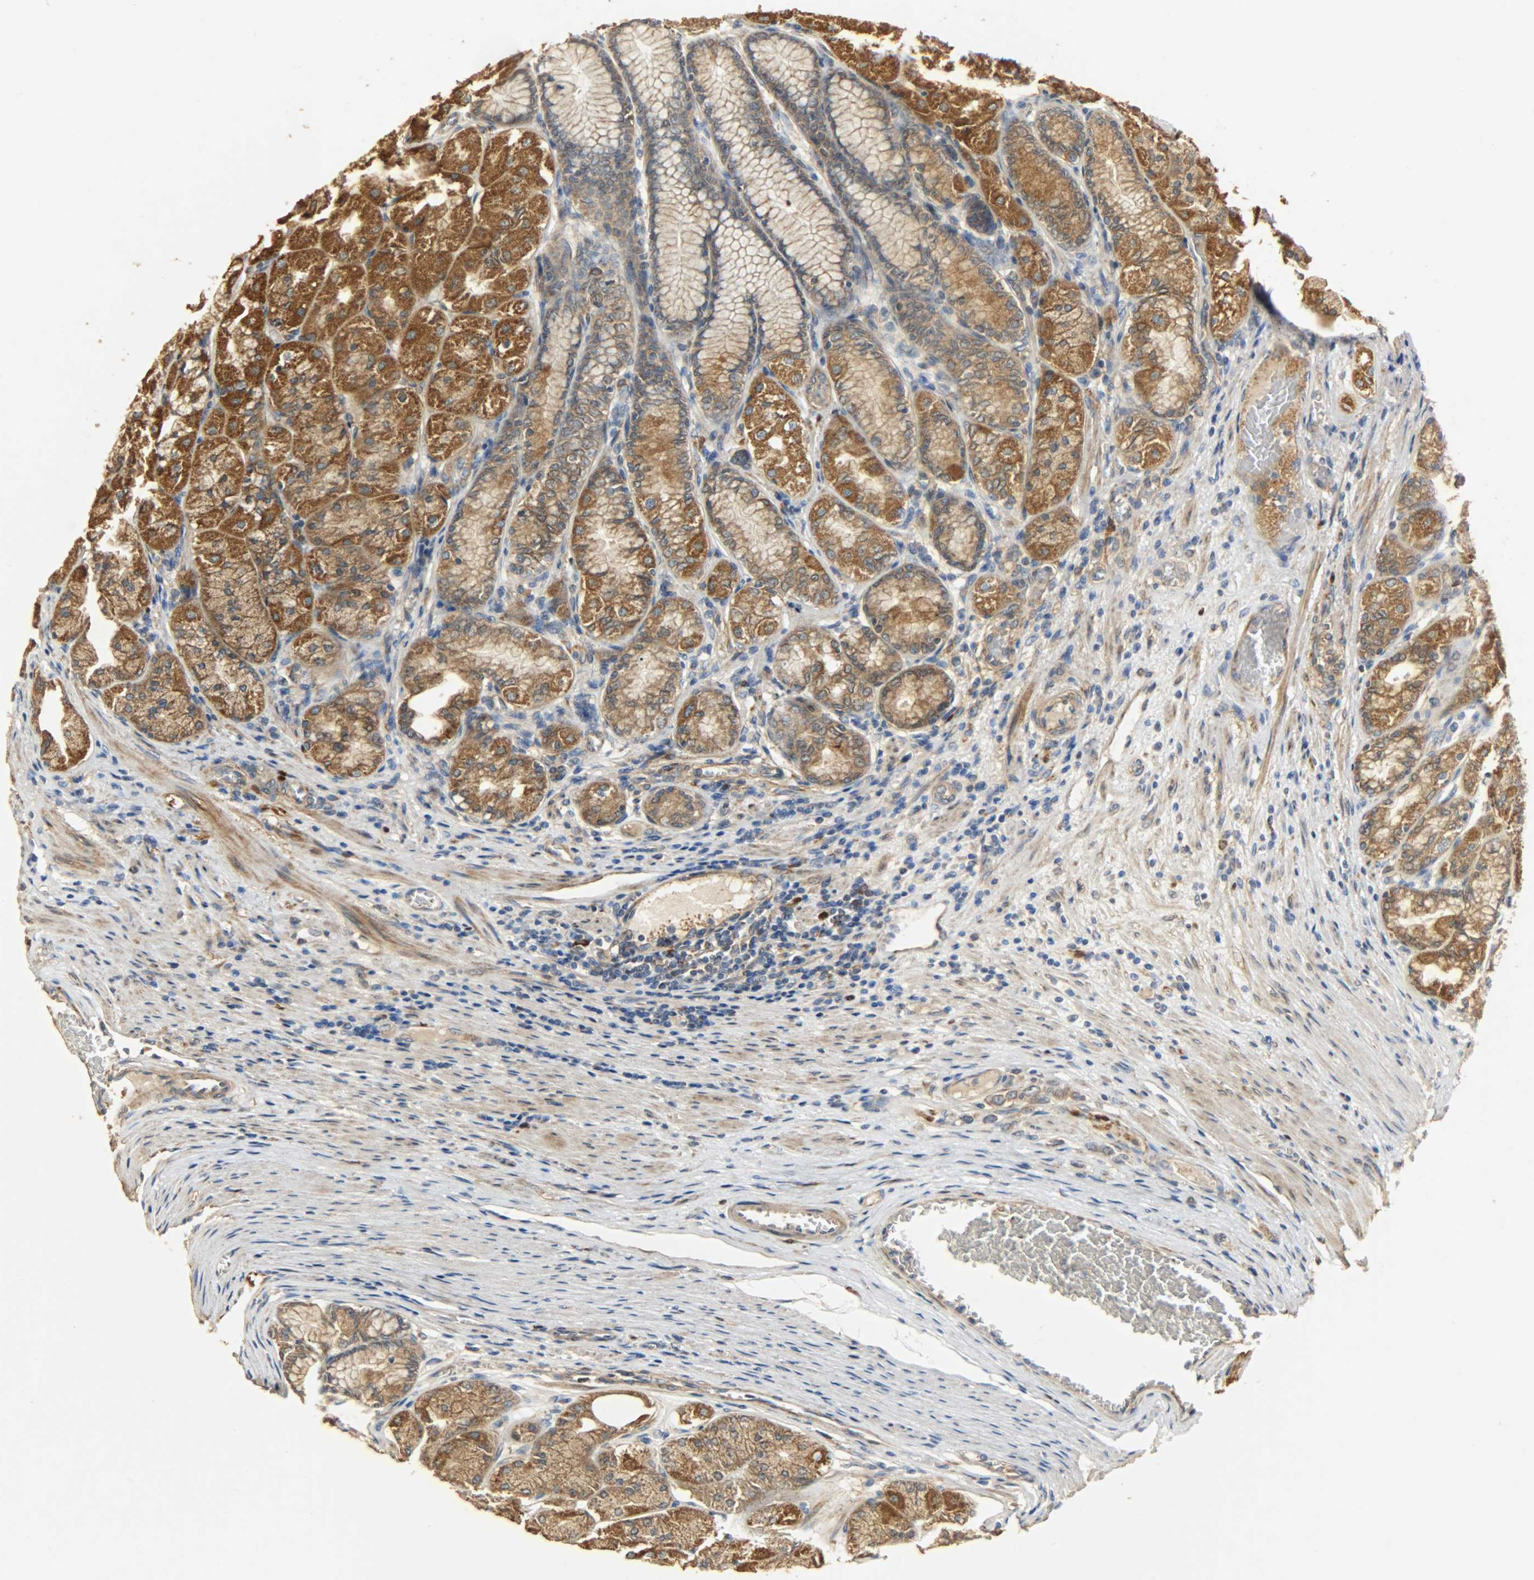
{"staining": {"intensity": "strong", "quantity": ">75%", "location": "cytoplasmic/membranous"}, "tissue": "stomach", "cell_type": "Glandular cells", "image_type": "normal", "snomed": [{"axis": "morphology", "description": "Normal tissue, NOS"}, {"axis": "morphology", "description": "Adenocarcinoma, NOS"}, {"axis": "topography", "description": "Stomach"}, {"axis": "topography", "description": "Stomach, lower"}], "caption": "About >75% of glandular cells in benign human stomach display strong cytoplasmic/membranous protein expression as visualized by brown immunohistochemical staining.", "gene": "C1orf198", "patient": {"sex": "female", "age": 65}}